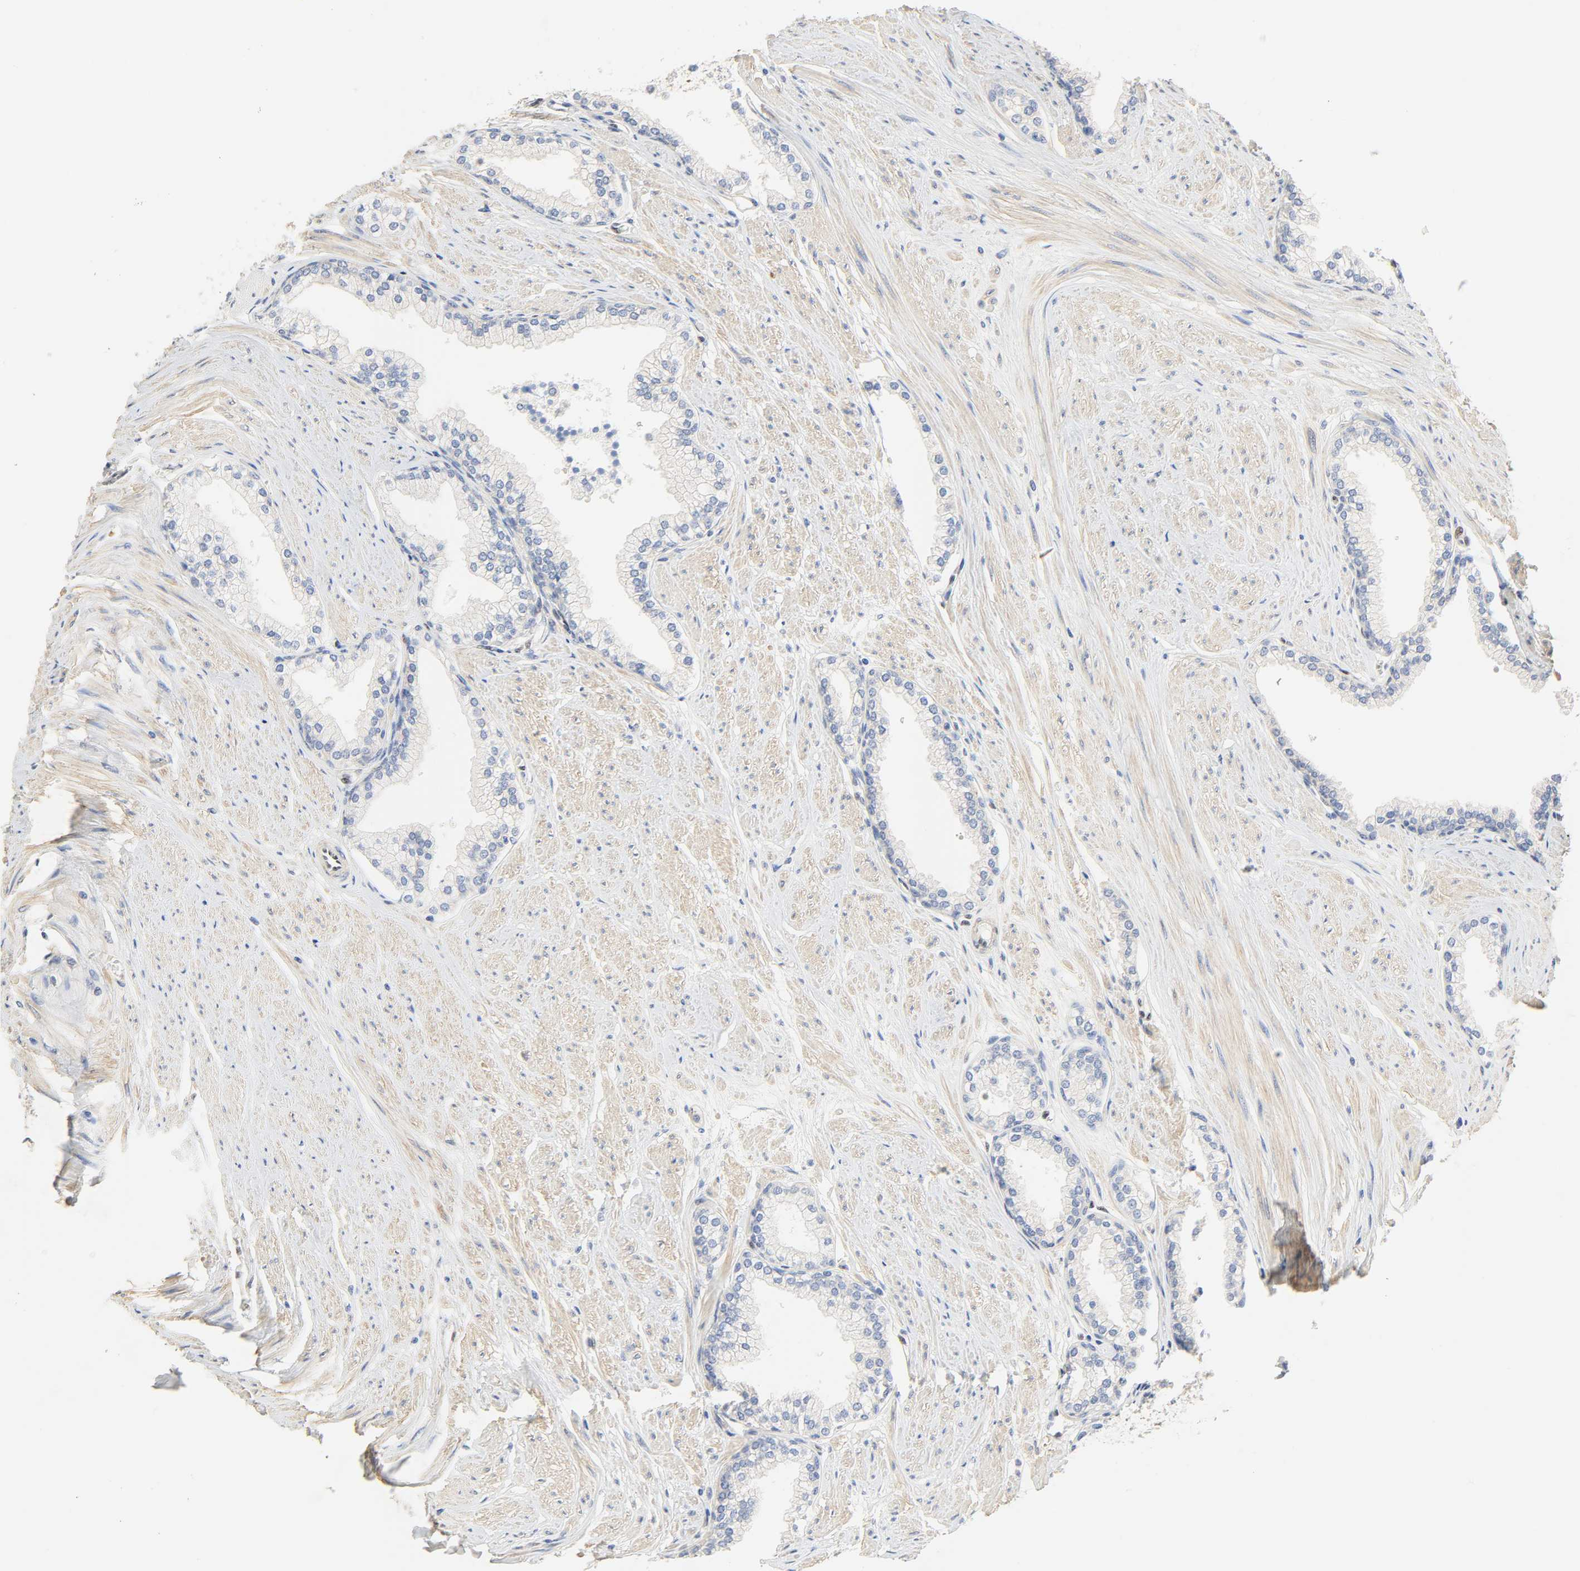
{"staining": {"intensity": "negative", "quantity": "none", "location": "none"}, "tissue": "prostate", "cell_type": "Glandular cells", "image_type": "normal", "snomed": [{"axis": "morphology", "description": "Normal tissue, NOS"}, {"axis": "topography", "description": "Prostate"}], "caption": "Immunohistochemical staining of unremarkable prostate displays no significant positivity in glandular cells.", "gene": "BORCS8", "patient": {"sex": "male", "age": 64}}